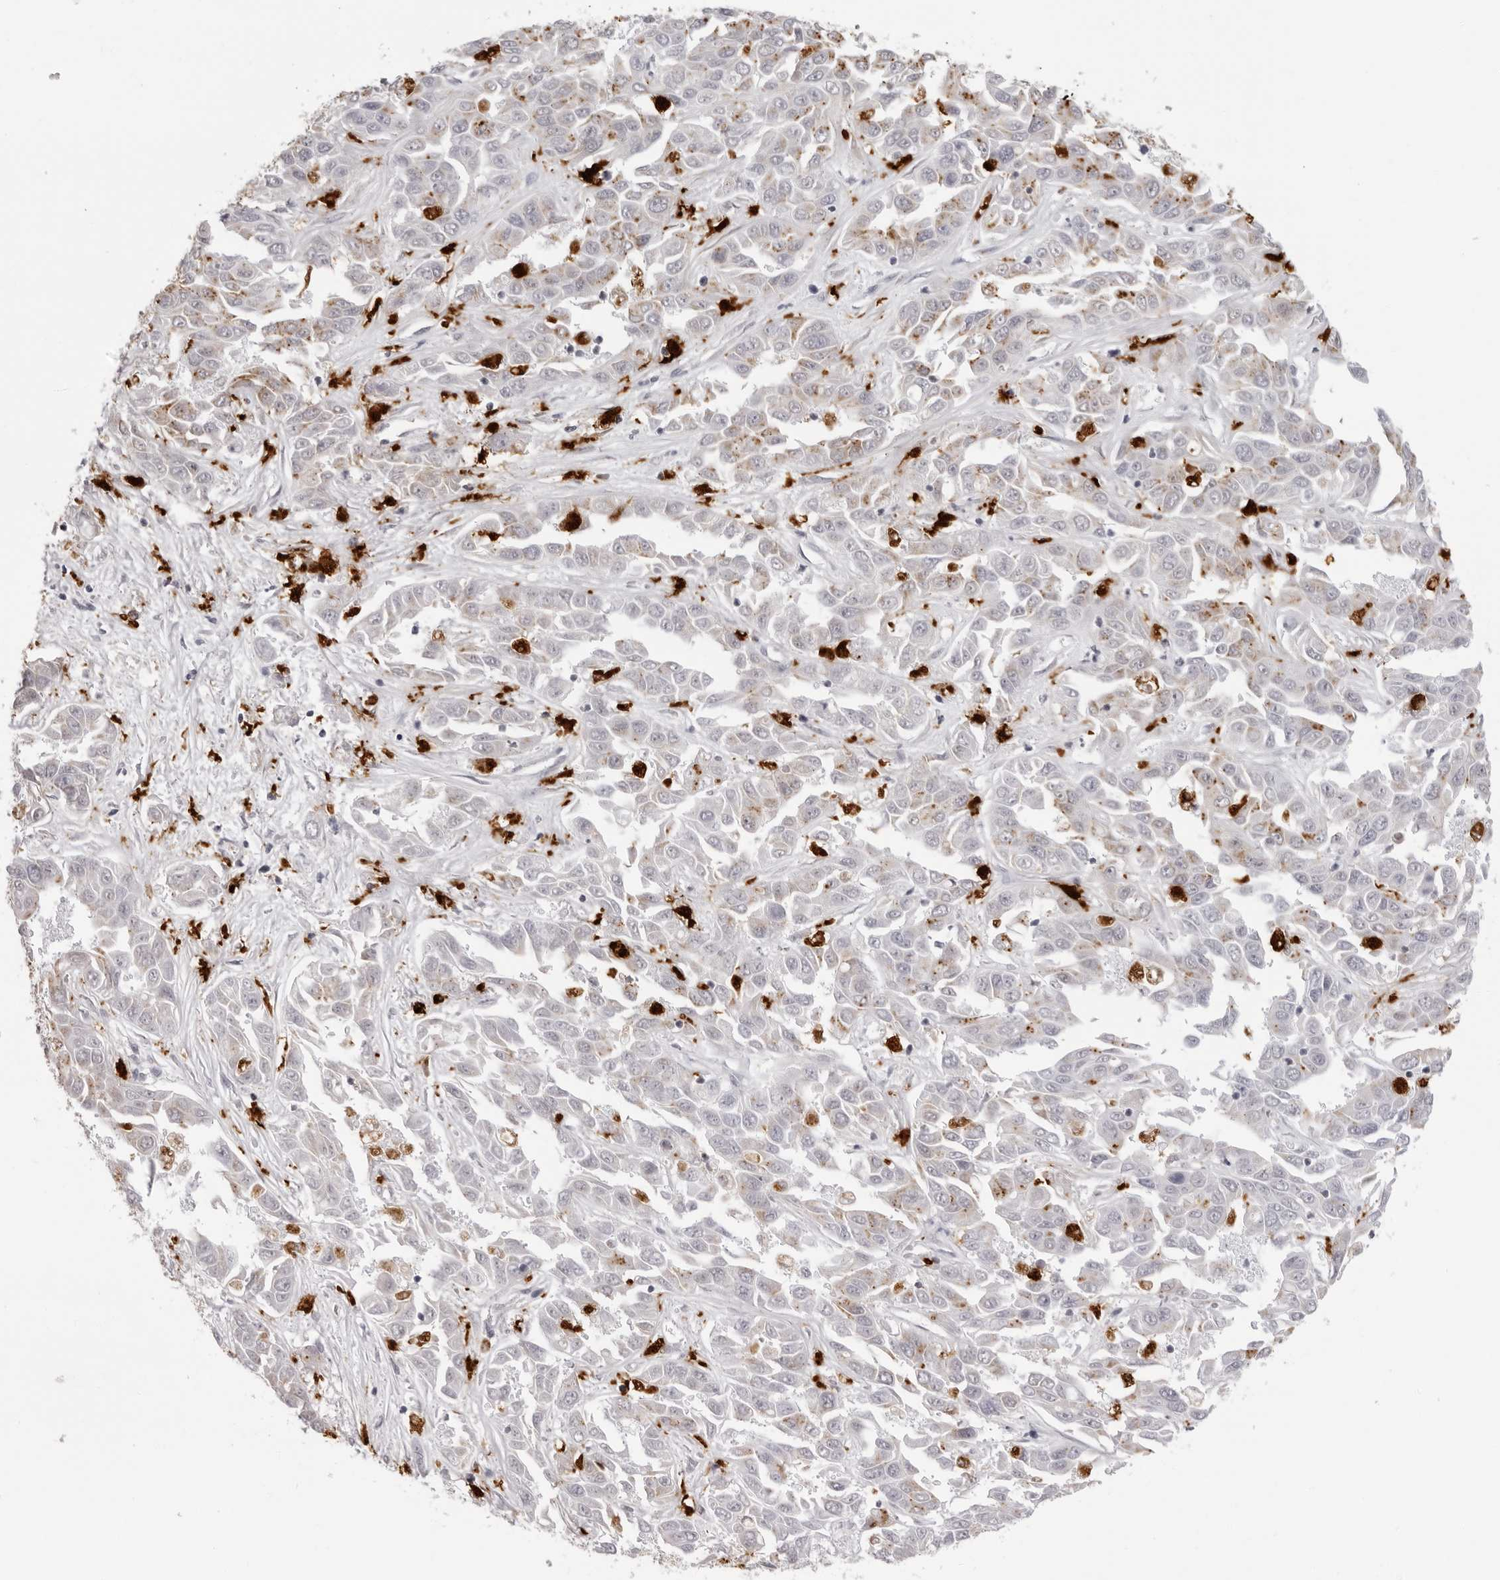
{"staining": {"intensity": "moderate", "quantity": "<25%", "location": "cytoplasmic/membranous"}, "tissue": "liver cancer", "cell_type": "Tumor cells", "image_type": "cancer", "snomed": [{"axis": "morphology", "description": "Cholangiocarcinoma"}, {"axis": "topography", "description": "Liver"}], "caption": "Immunohistochemical staining of cholangiocarcinoma (liver) demonstrates low levels of moderate cytoplasmic/membranous positivity in approximately <25% of tumor cells.", "gene": "IL25", "patient": {"sex": "female", "age": 52}}